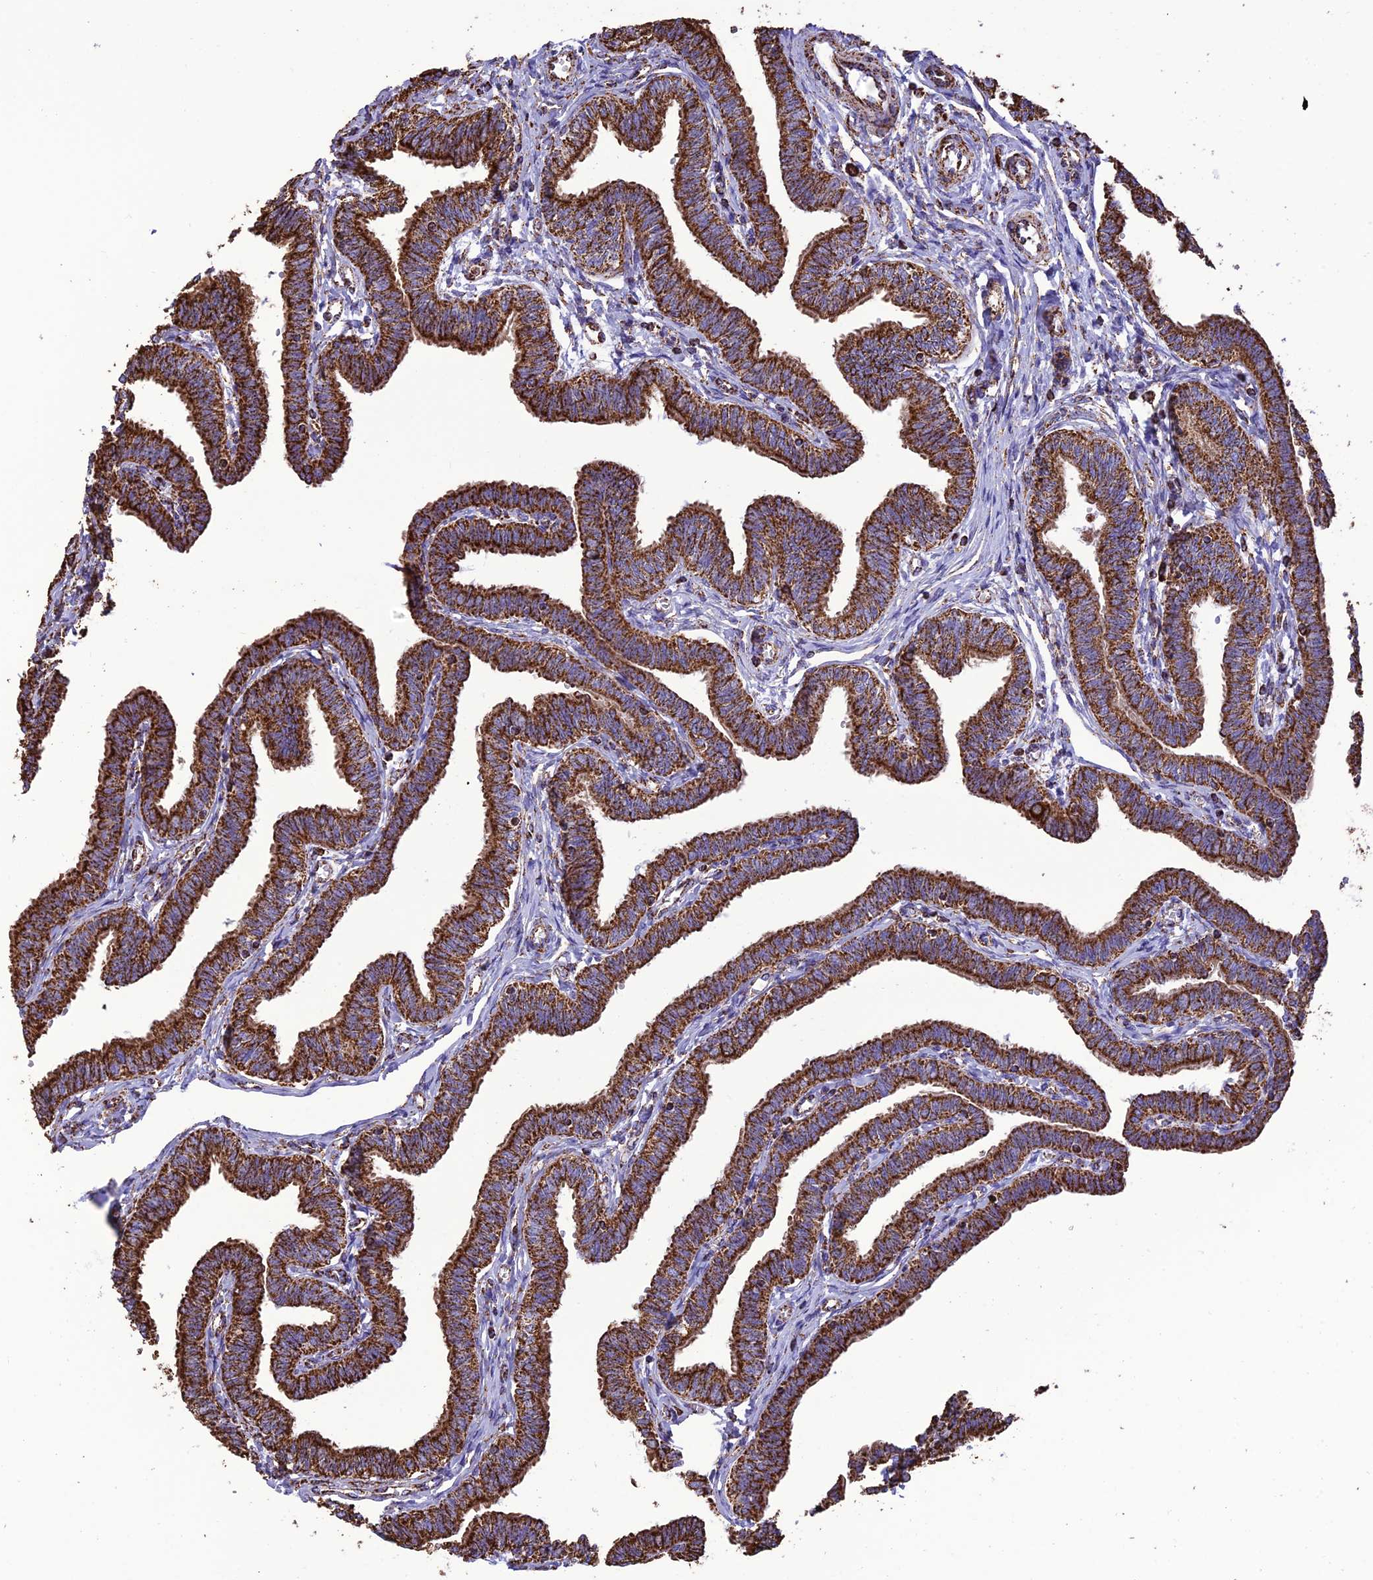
{"staining": {"intensity": "strong", "quantity": ">75%", "location": "cytoplasmic/membranous"}, "tissue": "fallopian tube", "cell_type": "Glandular cells", "image_type": "normal", "snomed": [{"axis": "morphology", "description": "Normal tissue, NOS"}, {"axis": "topography", "description": "Fallopian tube"}, {"axis": "topography", "description": "Ovary"}], "caption": "Normal fallopian tube was stained to show a protein in brown. There is high levels of strong cytoplasmic/membranous positivity in about >75% of glandular cells. The staining is performed using DAB brown chromogen to label protein expression. The nuclei are counter-stained blue using hematoxylin.", "gene": "NDUFAF1", "patient": {"sex": "female", "age": 23}}